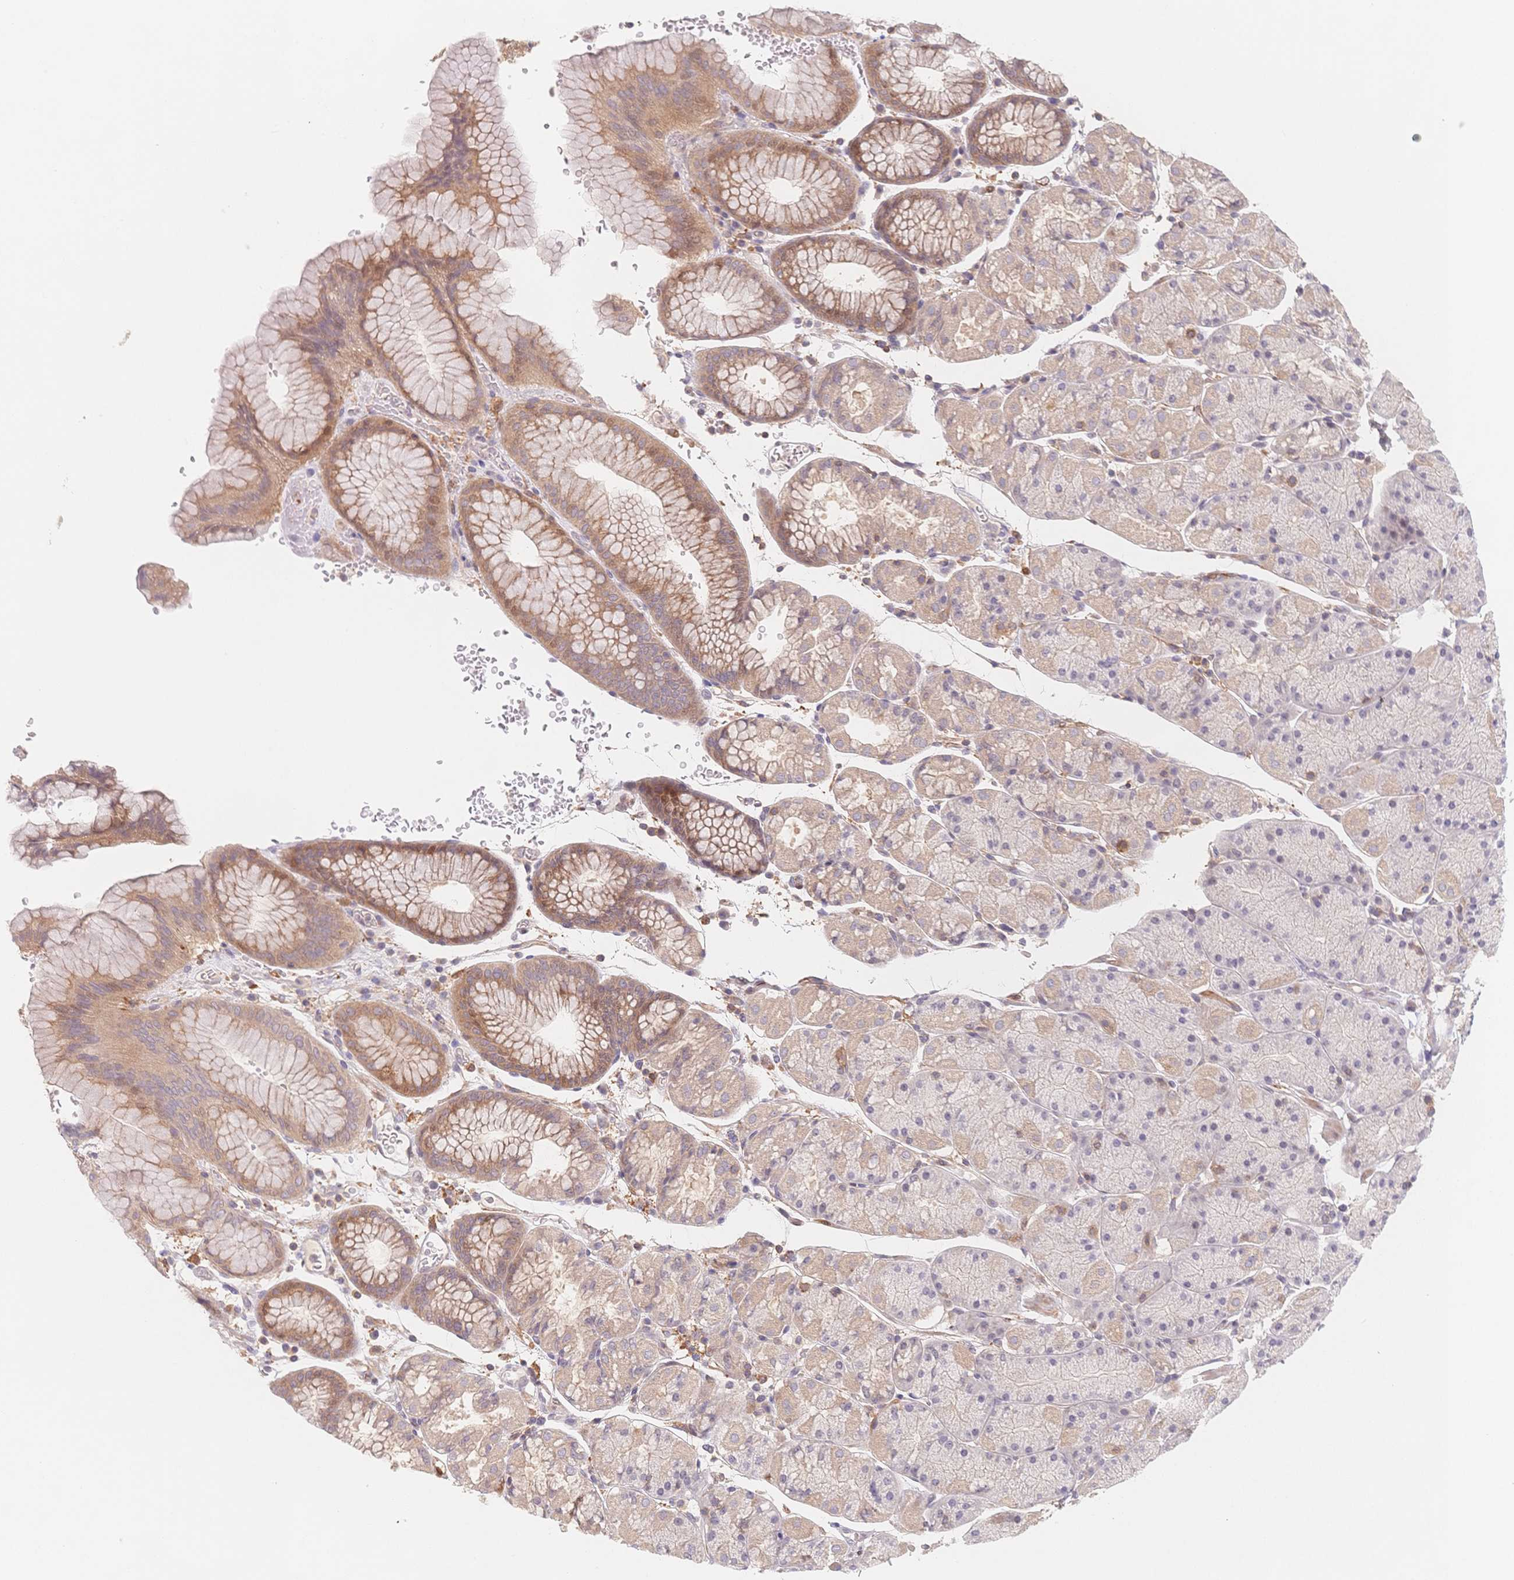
{"staining": {"intensity": "moderate", "quantity": "<25%", "location": "cytoplasmic/membranous"}, "tissue": "stomach", "cell_type": "Glandular cells", "image_type": "normal", "snomed": [{"axis": "morphology", "description": "Normal tissue, NOS"}, {"axis": "topography", "description": "Stomach, upper"}, {"axis": "topography", "description": "Stomach"}], "caption": "Immunohistochemistry (IHC) micrograph of normal stomach stained for a protein (brown), which exhibits low levels of moderate cytoplasmic/membranous positivity in about <25% of glandular cells.", "gene": "C12orf75", "patient": {"sex": "male", "age": 76}}